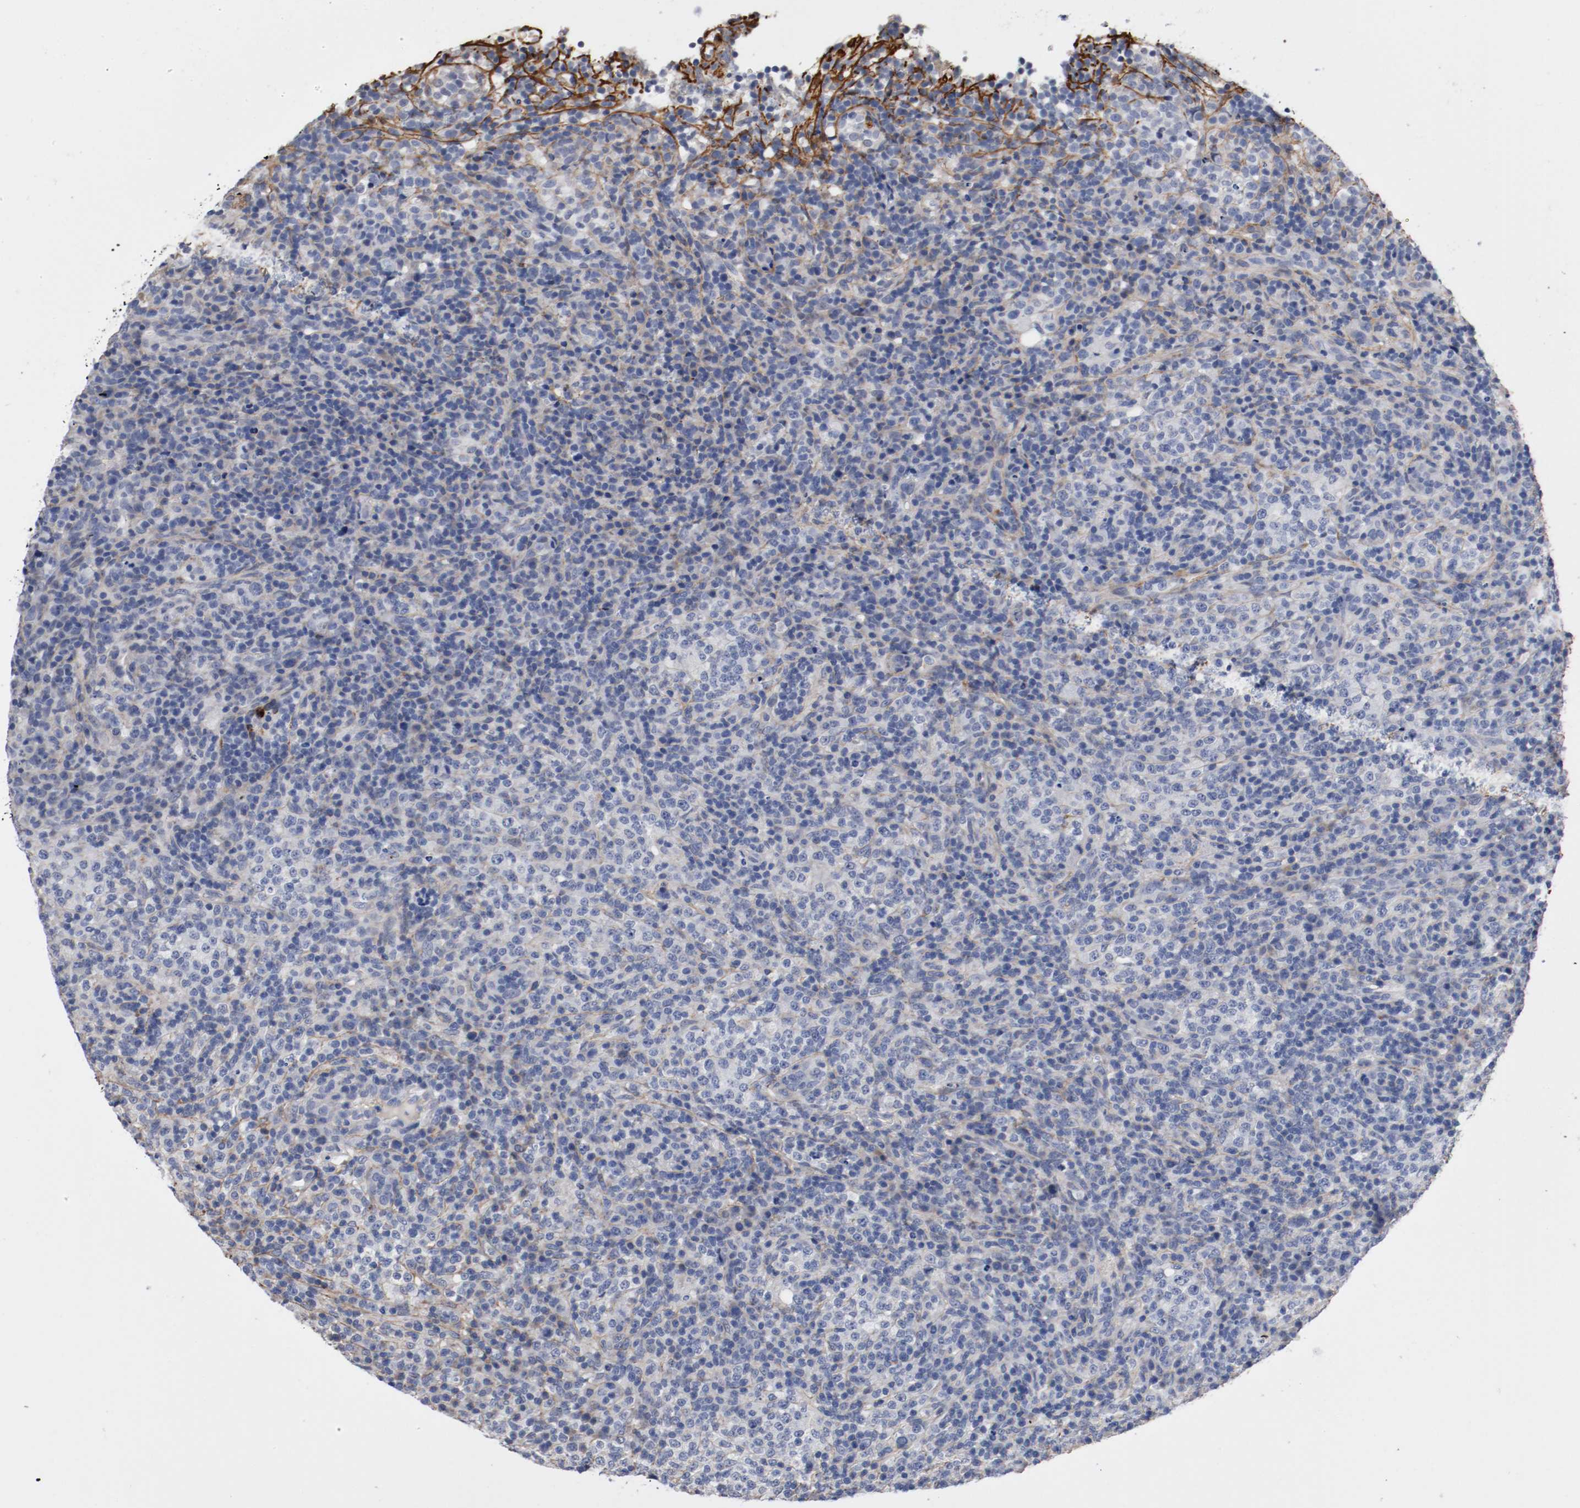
{"staining": {"intensity": "negative", "quantity": "none", "location": "none"}, "tissue": "lymphoma", "cell_type": "Tumor cells", "image_type": "cancer", "snomed": [{"axis": "morphology", "description": "Malignant lymphoma, non-Hodgkin's type, High grade"}, {"axis": "topography", "description": "Lymph node"}], "caption": "An immunohistochemistry photomicrograph of malignant lymphoma, non-Hodgkin's type (high-grade) is shown. There is no staining in tumor cells of malignant lymphoma, non-Hodgkin's type (high-grade).", "gene": "TNC", "patient": {"sex": "female", "age": 76}}